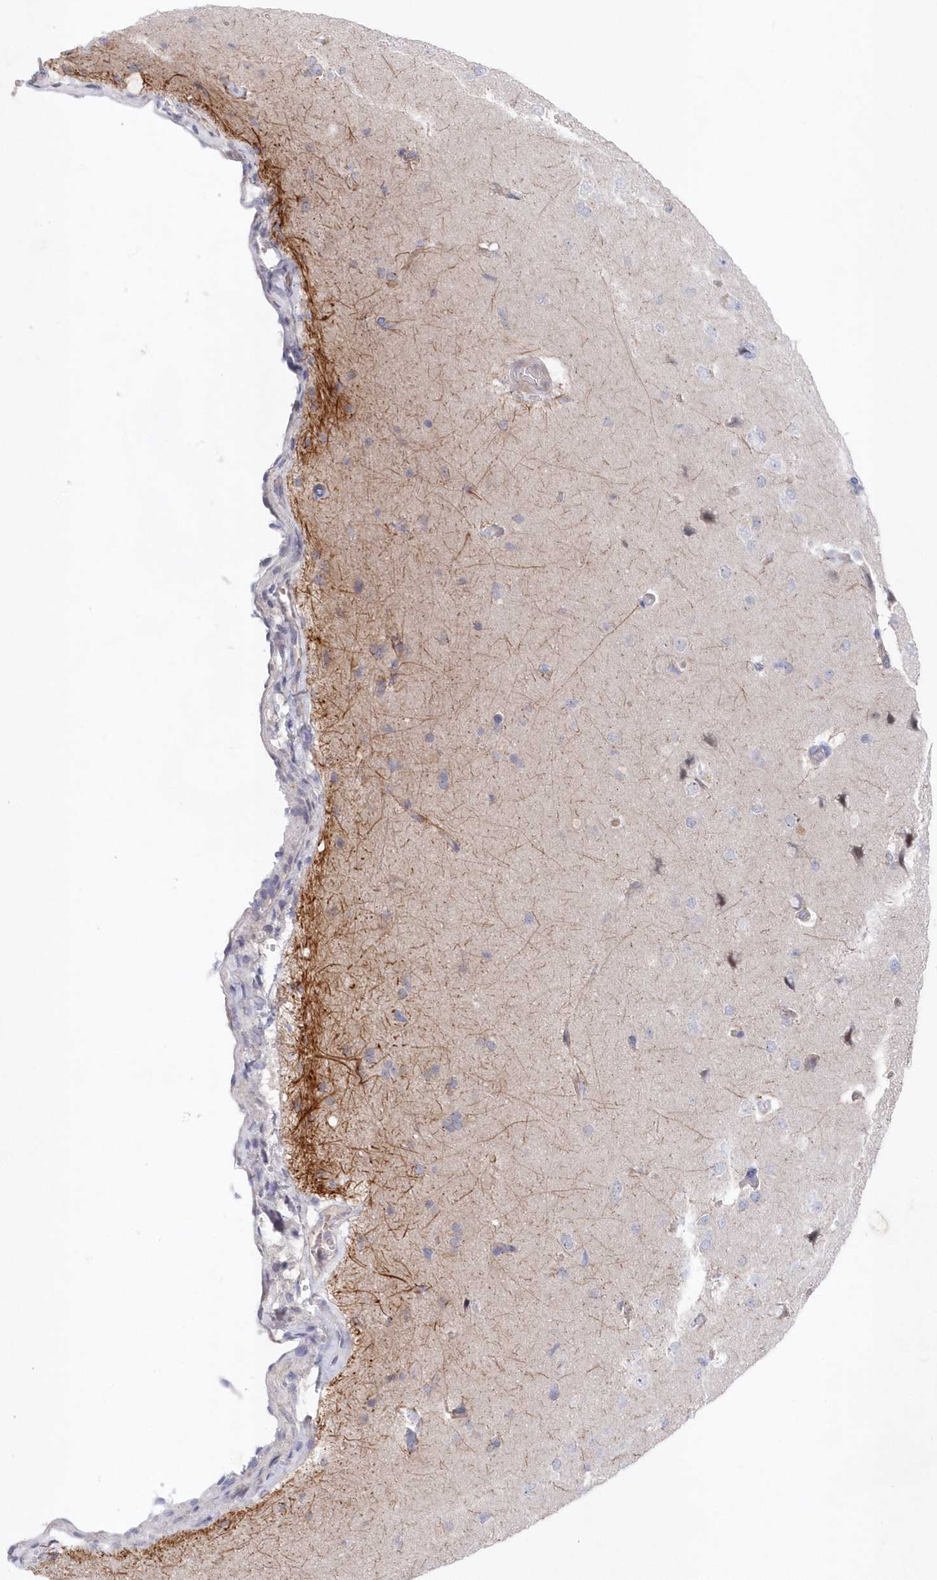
{"staining": {"intensity": "negative", "quantity": "none", "location": "none"}, "tissue": "cerebral cortex", "cell_type": "Endothelial cells", "image_type": "normal", "snomed": [{"axis": "morphology", "description": "Normal tissue, NOS"}, {"axis": "topography", "description": "Cerebral cortex"}], "caption": "DAB (3,3'-diaminobenzidine) immunohistochemical staining of benign human cerebral cortex reveals no significant expression in endothelial cells.", "gene": "KIAA1586", "patient": {"sex": "male", "age": 62}}